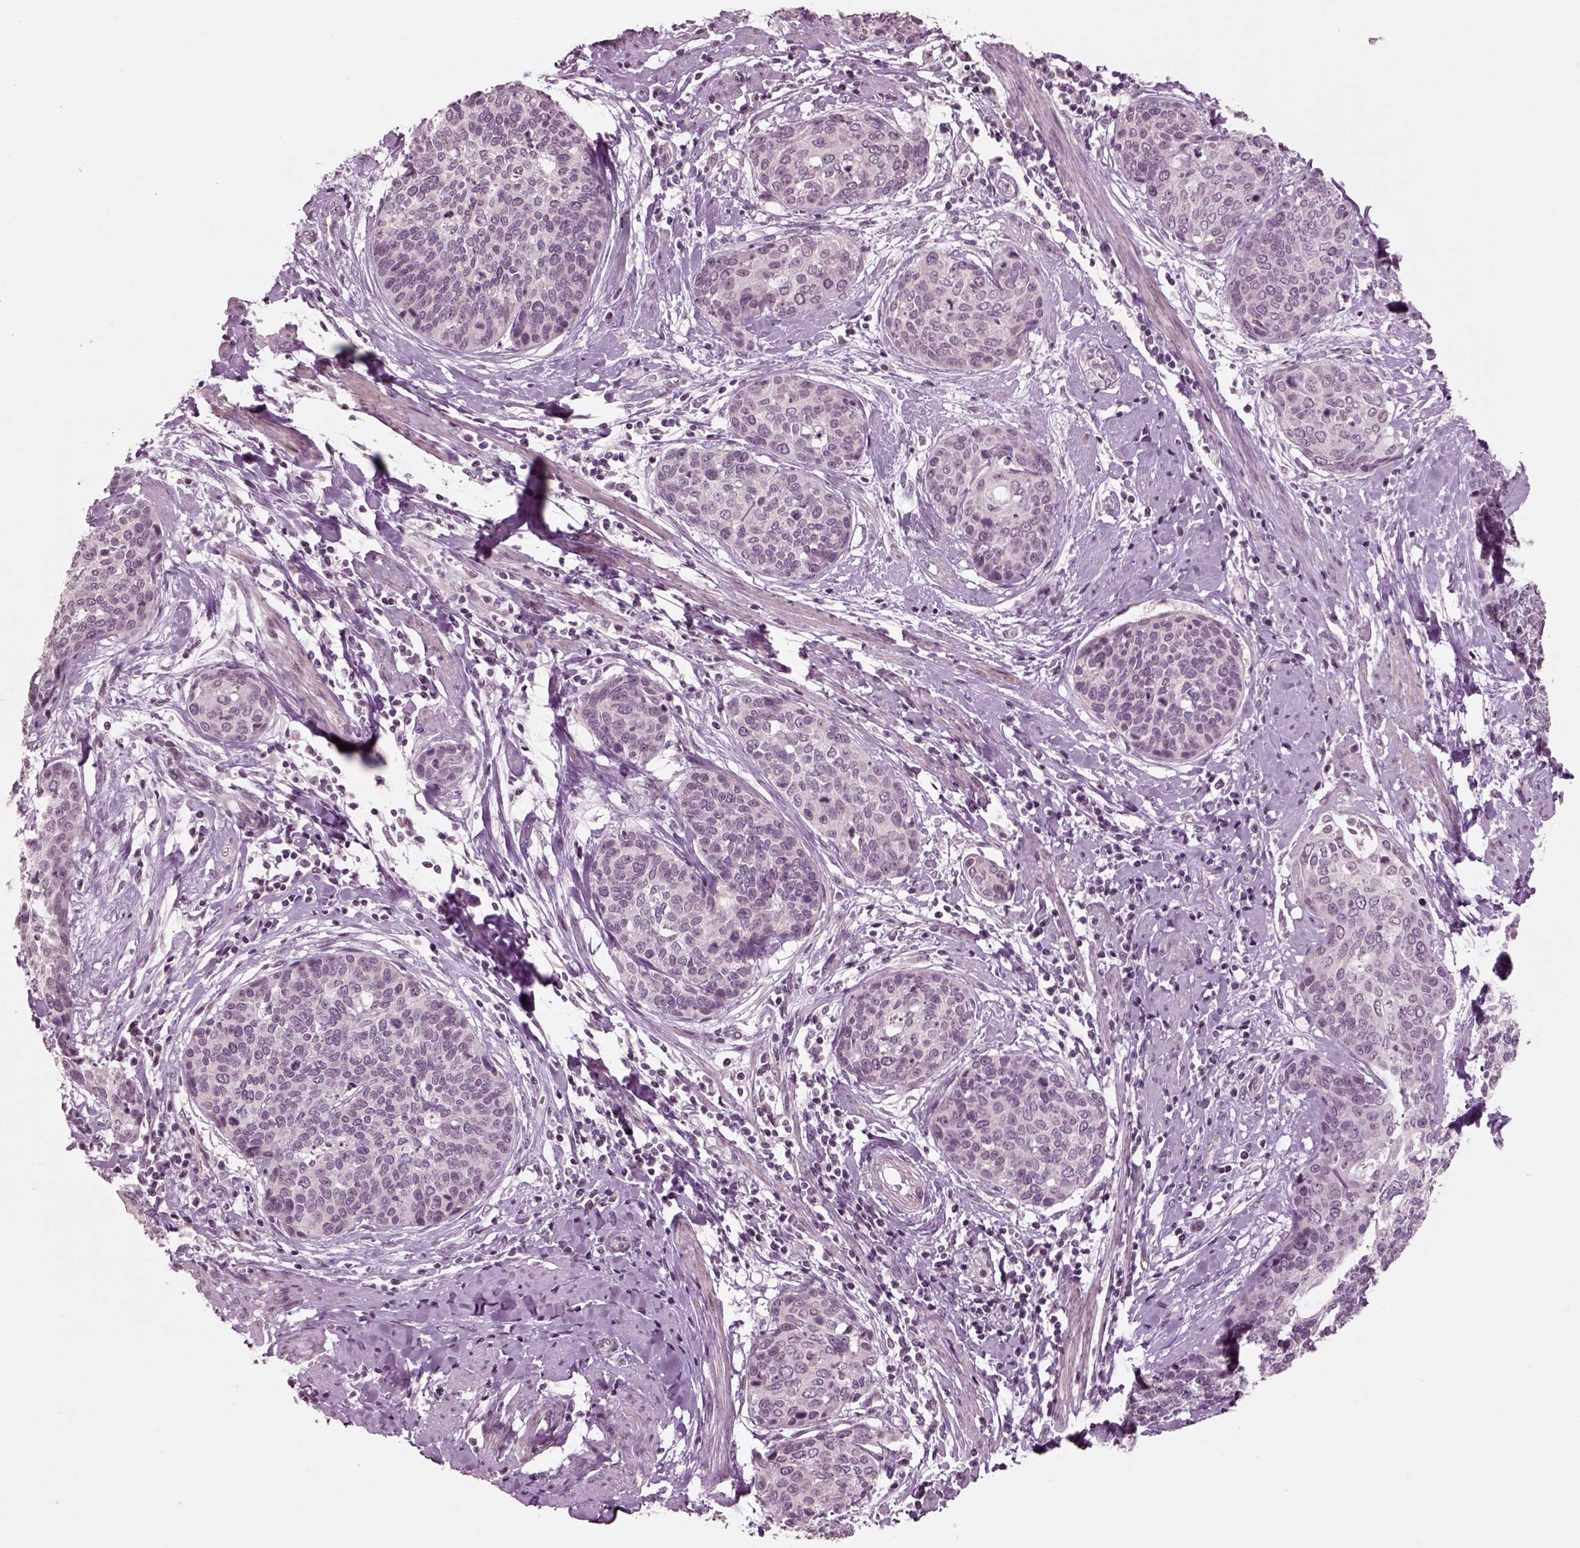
{"staining": {"intensity": "negative", "quantity": "none", "location": "none"}, "tissue": "cervical cancer", "cell_type": "Tumor cells", "image_type": "cancer", "snomed": [{"axis": "morphology", "description": "Squamous cell carcinoma, NOS"}, {"axis": "topography", "description": "Cervix"}], "caption": "DAB (3,3'-diaminobenzidine) immunohistochemical staining of human cervical cancer (squamous cell carcinoma) displays no significant staining in tumor cells.", "gene": "CHGB", "patient": {"sex": "female", "age": 69}}